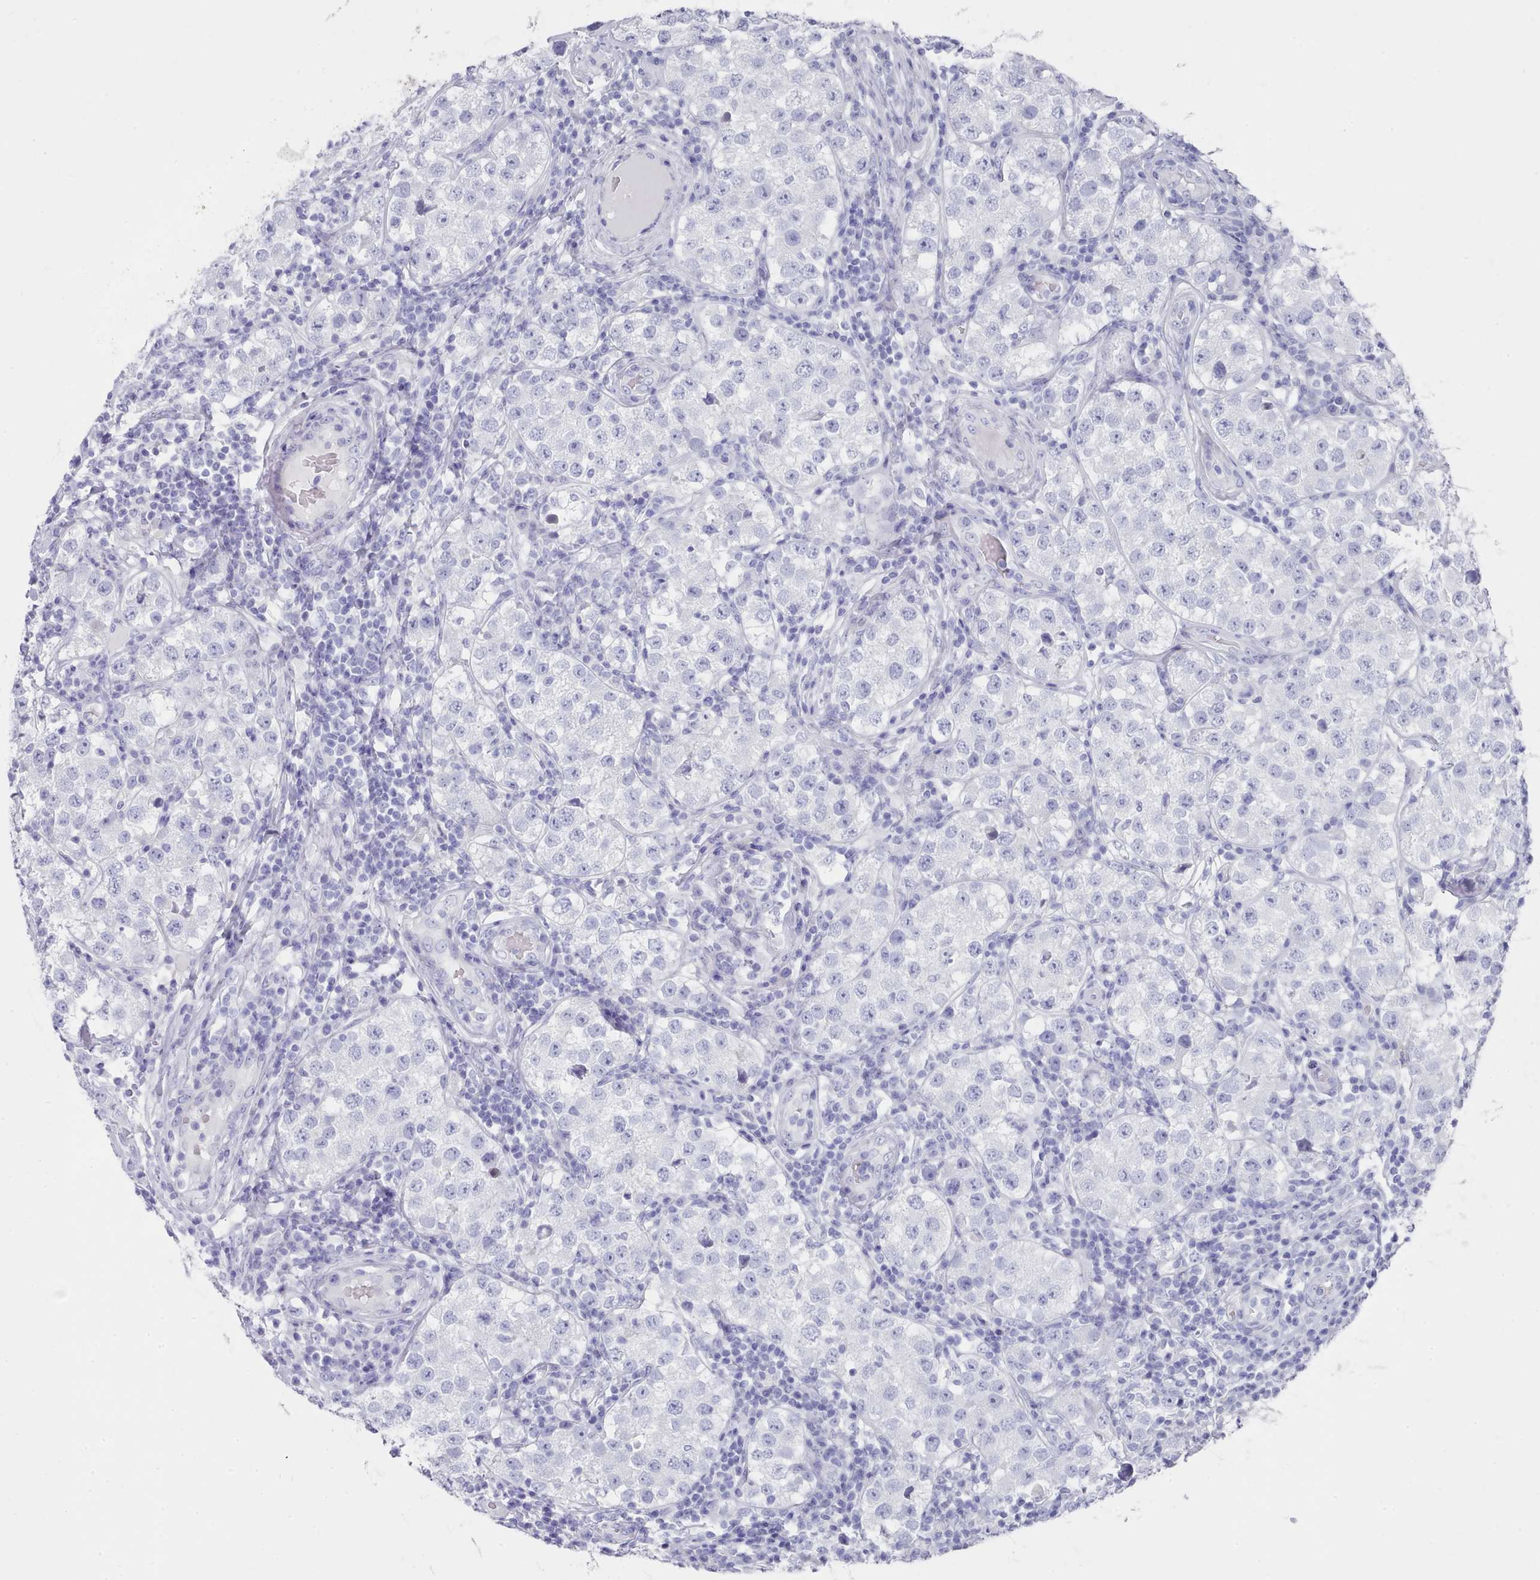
{"staining": {"intensity": "negative", "quantity": "none", "location": "none"}, "tissue": "testis cancer", "cell_type": "Tumor cells", "image_type": "cancer", "snomed": [{"axis": "morphology", "description": "Seminoma, NOS"}, {"axis": "topography", "description": "Testis"}], "caption": "The IHC histopathology image has no significant expression in tumor cells of seminoma (testis) tissue.", "gene": "LRRC37A", "patient": {"sex": "male", "age": 34}}